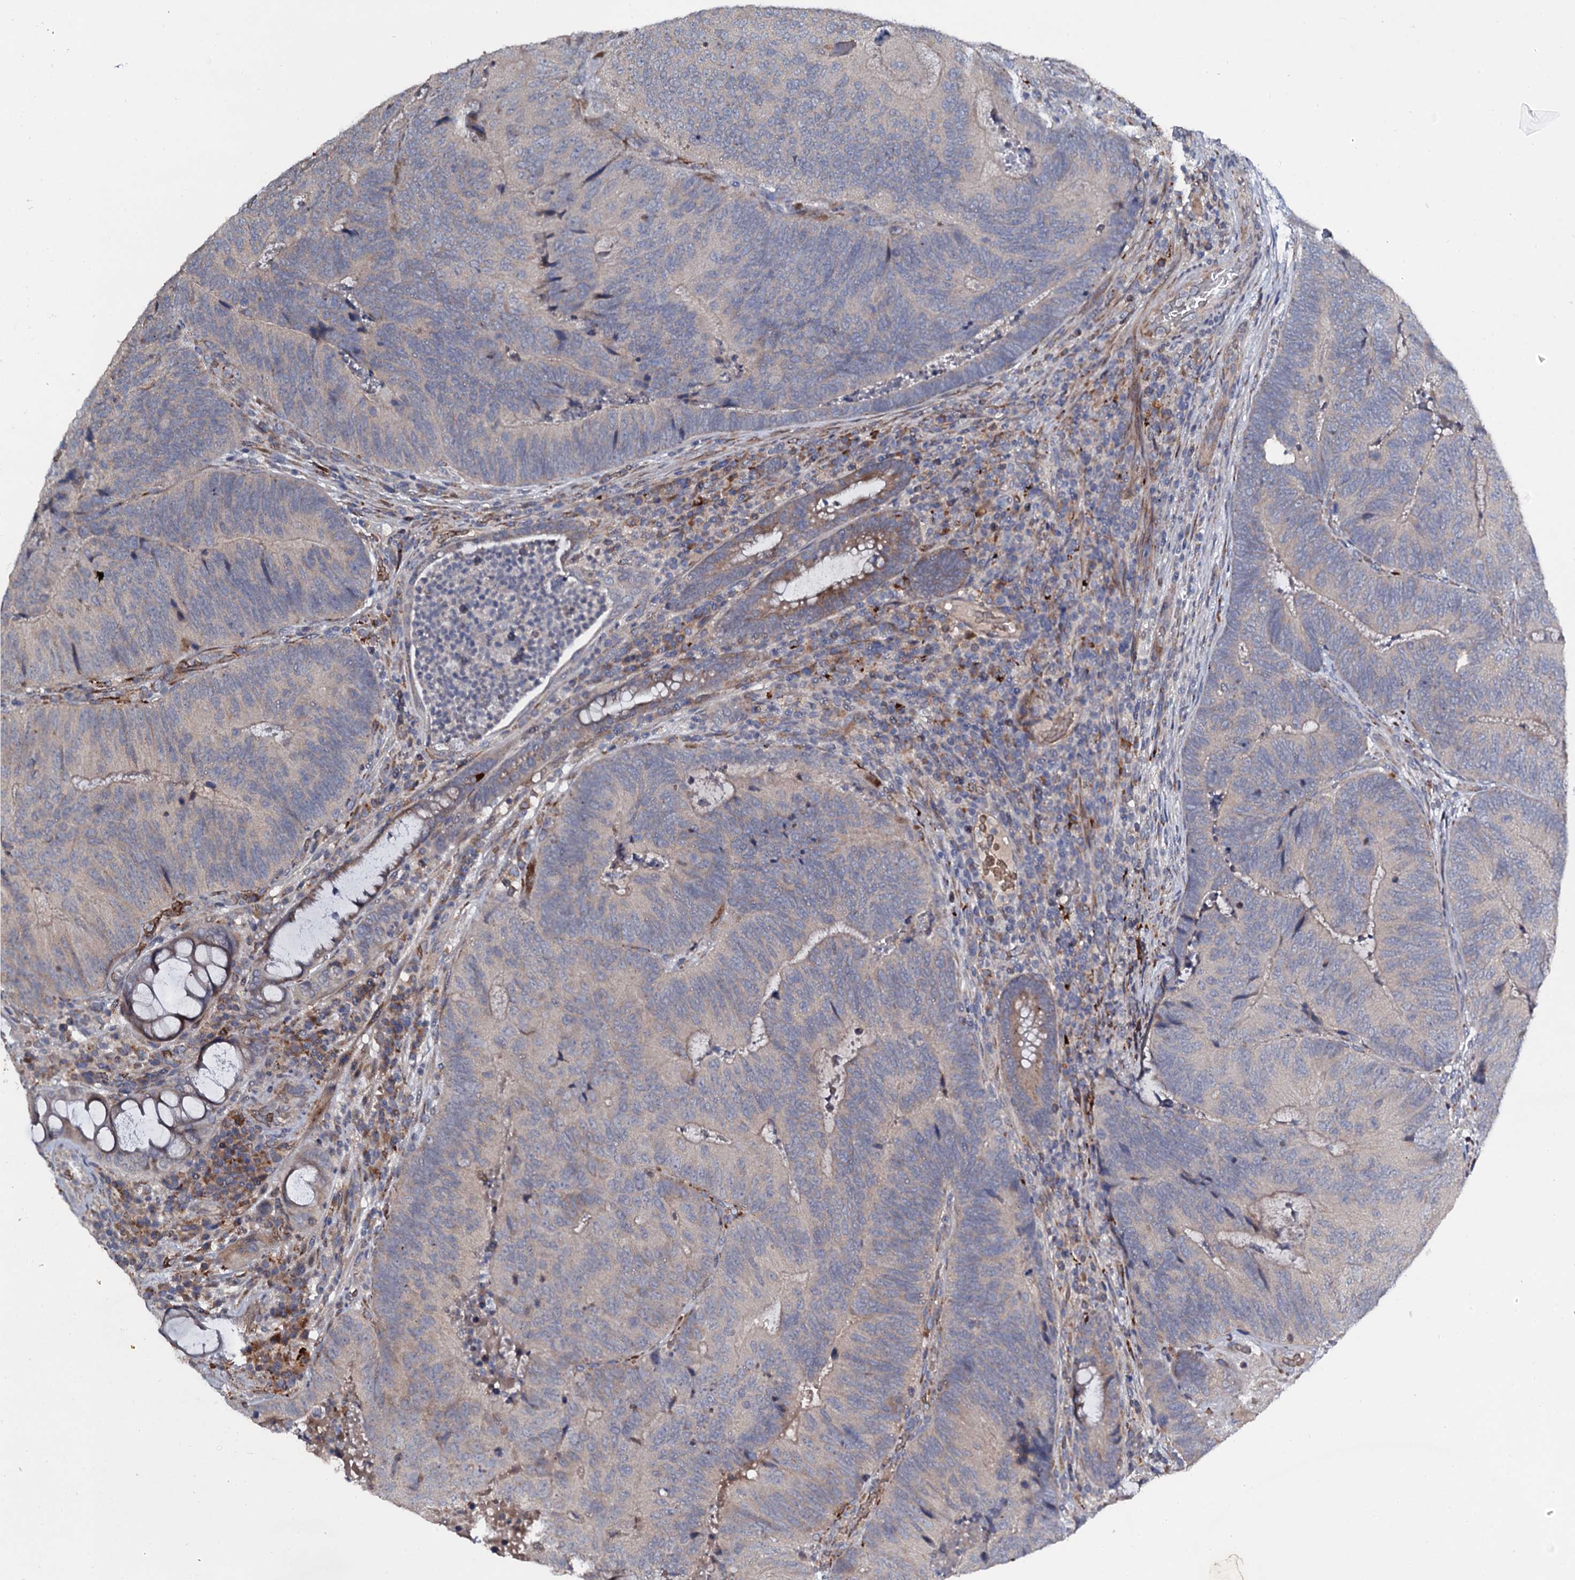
{"staining": {"intensity": "negative", "quantity": "none", "location": "none"}, "tissue": "colorectal cancer", "cell_type": "Tumor cells", "image_type": "cancer", "snomed": [{"axis": "morphology", "description": "Adenocarcinoma, NOS"}, {"axis": "topography", "description": "Colon"}], "caption": "Colorectal adenocarcinoma was stained to show a protein in brown. There is no significant staining in tumor cells.", "gene": "LRRC28", "patient": {"sex": "female", "age": 67}}